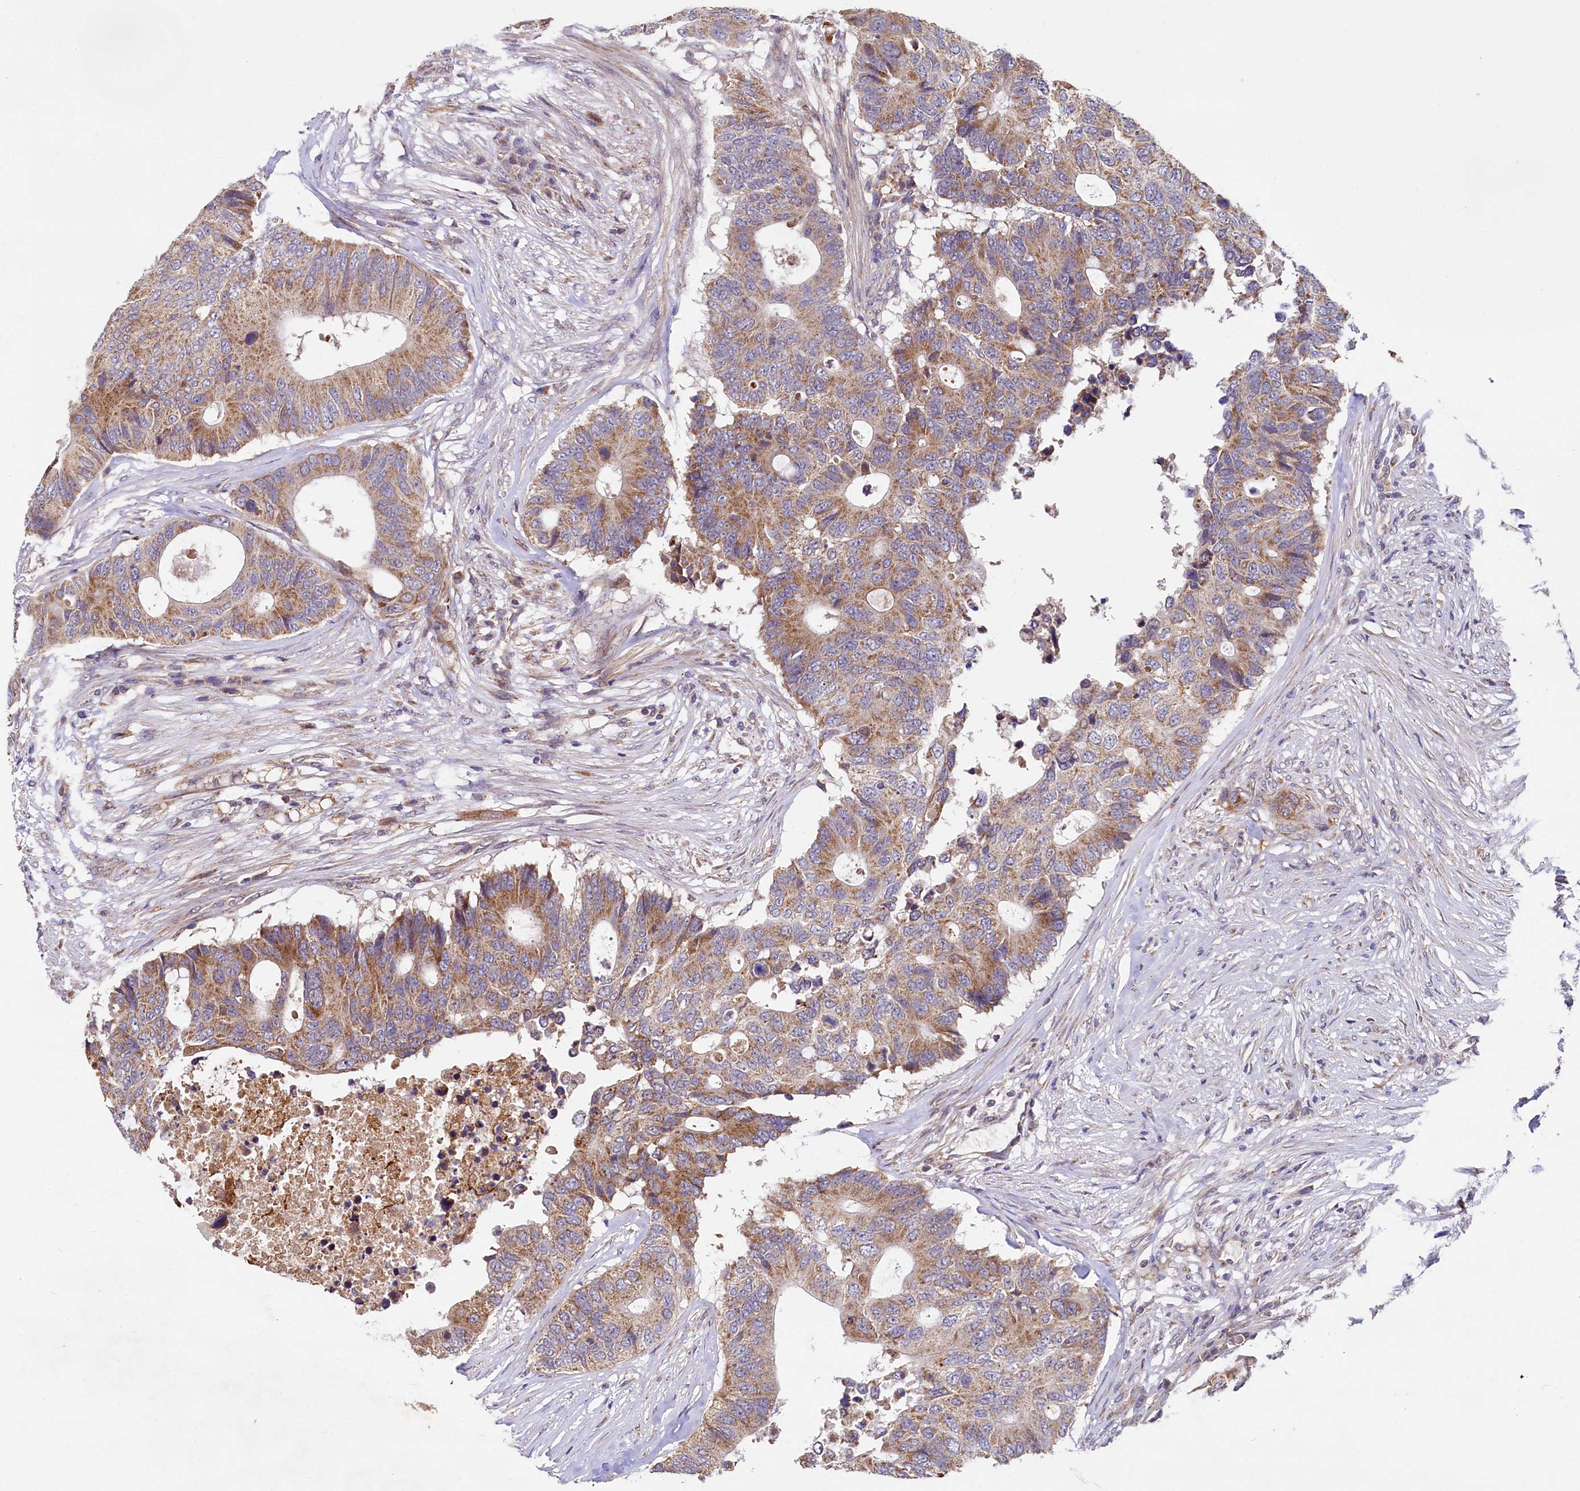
{"staining": {"intensity": "moderate", "quantity": ">75%", "location": "cytoplasmic/membranous"}, "tissue": "colorectal cancer", "cell_type": "Tumor cells", "image_type": "cancer", "snomed": [{"axis": "morphology", "description": "Adenocarcinoma, NOS"}, {"axis": "topography", "description": "Colon"}], "caption": "Protein staining of colorectal cancer (adenocarcinoma) tissue displays moderate cytoplasmic/membranous positivity in approximately >75% of tumor cells.", "gene": "SPRYD3", "patient": {"sex": "male", "age": 71}}